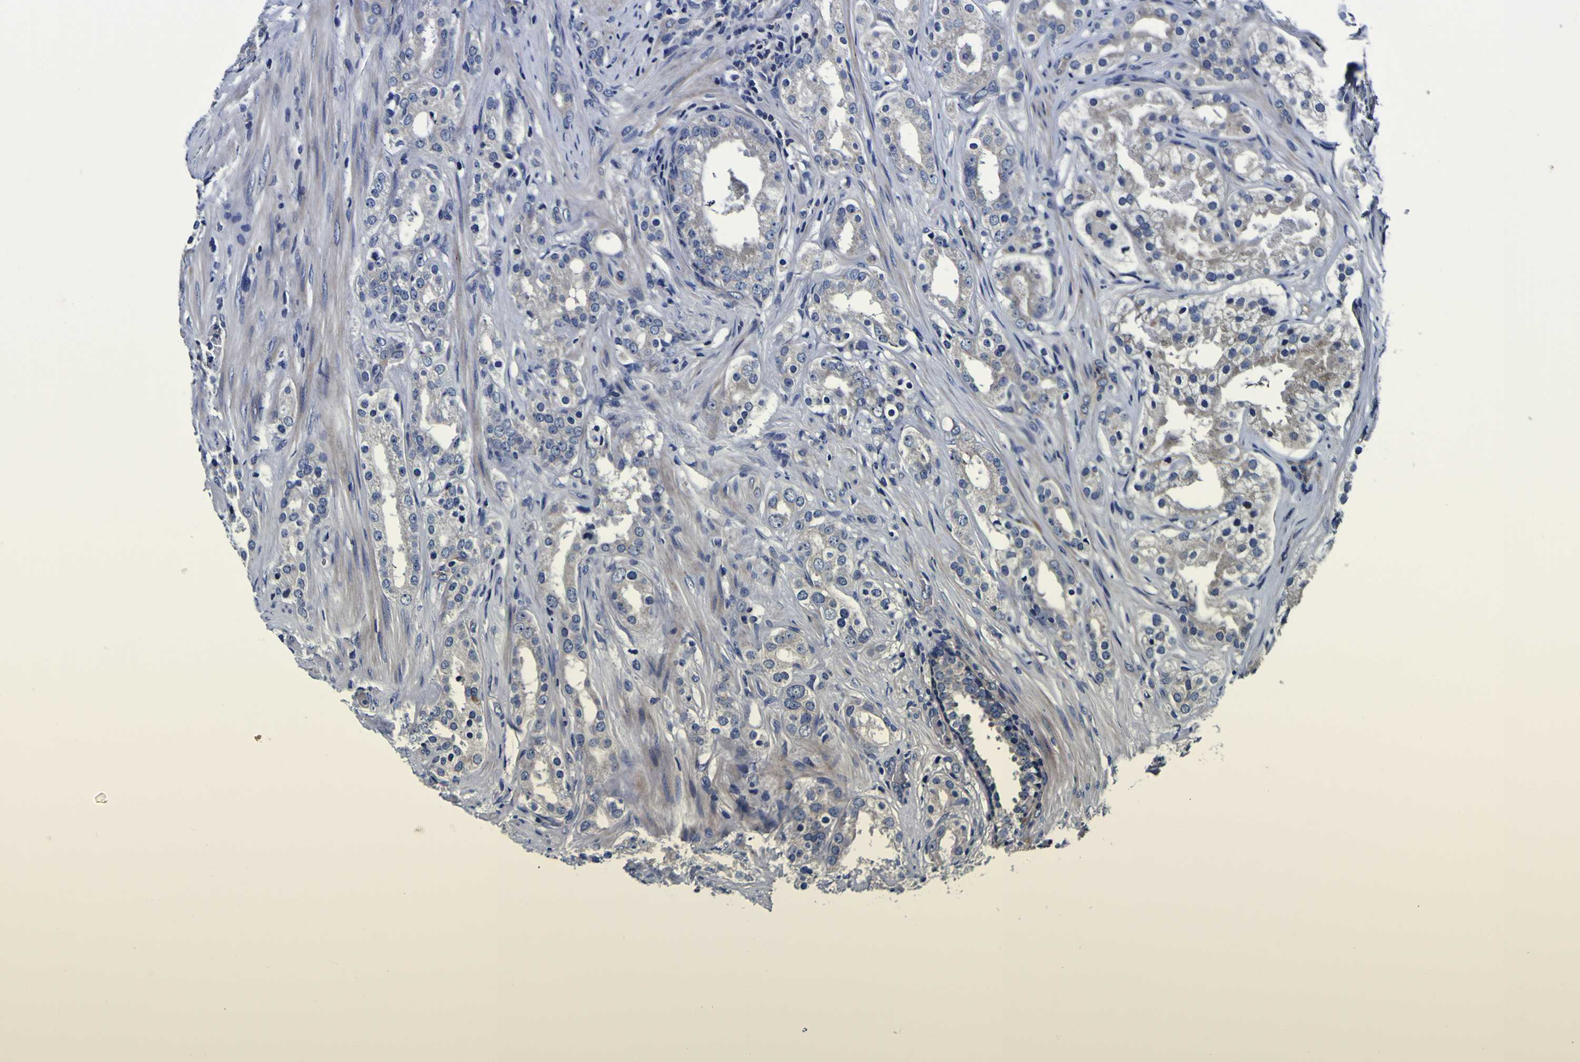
{"staining": {"intensity": "weak", "quantity": ">75%", "location": "cytoplasmic/membranous"}, "tissue": "prostate cancer", "cell_type": "Tumor cells", "image_type": "cancer", "snomed": [{"axis": "morphology", "description": "Adenocarcinoma, Low grade"}, {"axis": "topography", "description": "Prostate"}], "caption": "A histopathology image of human prostate low-grade adenocarcinoma stained for a protein demonstrates weak cytoplasmic/membranous brown staining in tumor cells.", "gene": "PDLIM4", "patient": {"sex": "male", "age": 59}}